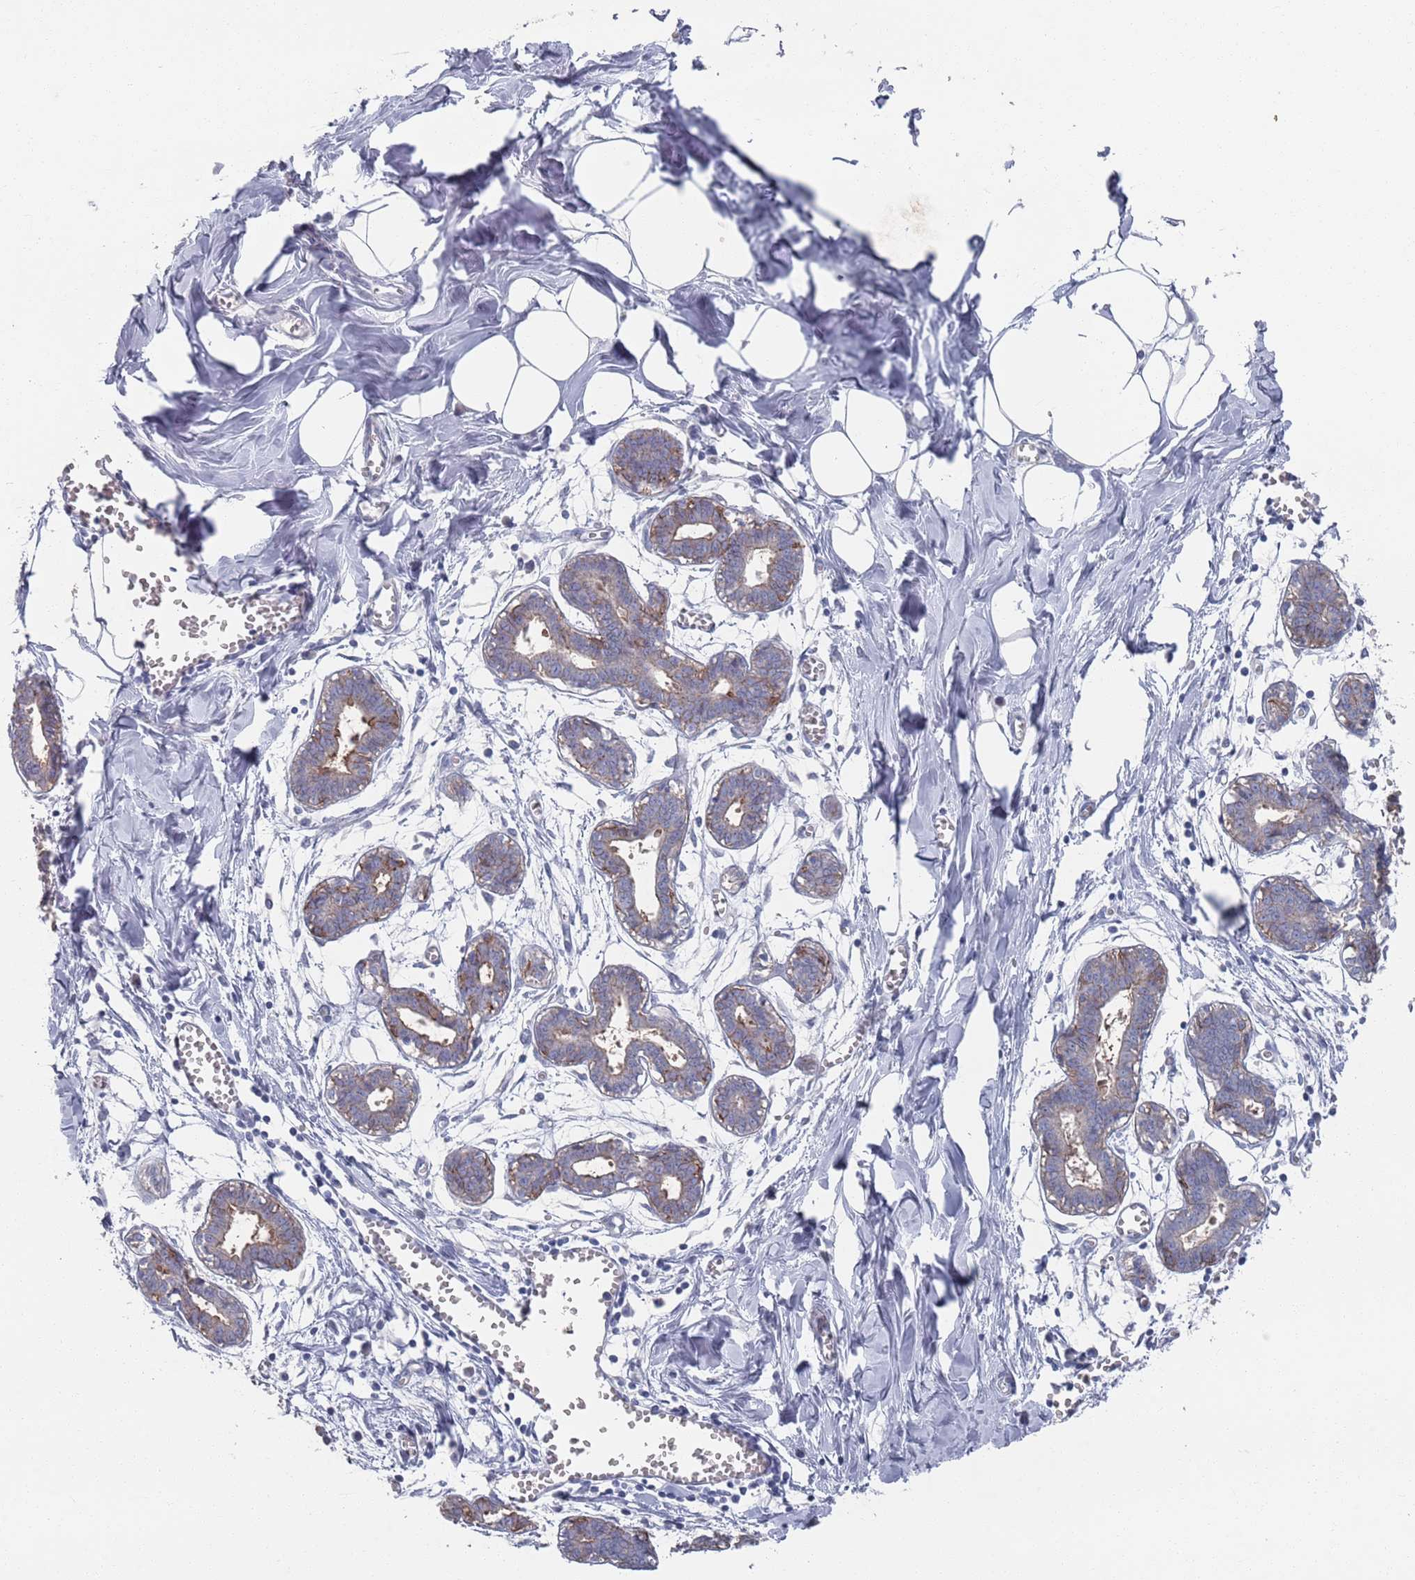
{"staining": {"intensity": "negative", "quantity": "none", "location": "none"}, "tissue": "breast", "cell_type": "Adipocytes", "image_type": "normal", "snomed": [{"axis": "morphology", "description": "Normal tissue, NOS"}, {"axis": "topography", "description": "Breast"}], "caption": "Immunohistochemistry (IHC) of unremarkable breast displays no expression in adipocytes.", "gene": "PROM2", "patient": {"sex": "female", "age": 27}}